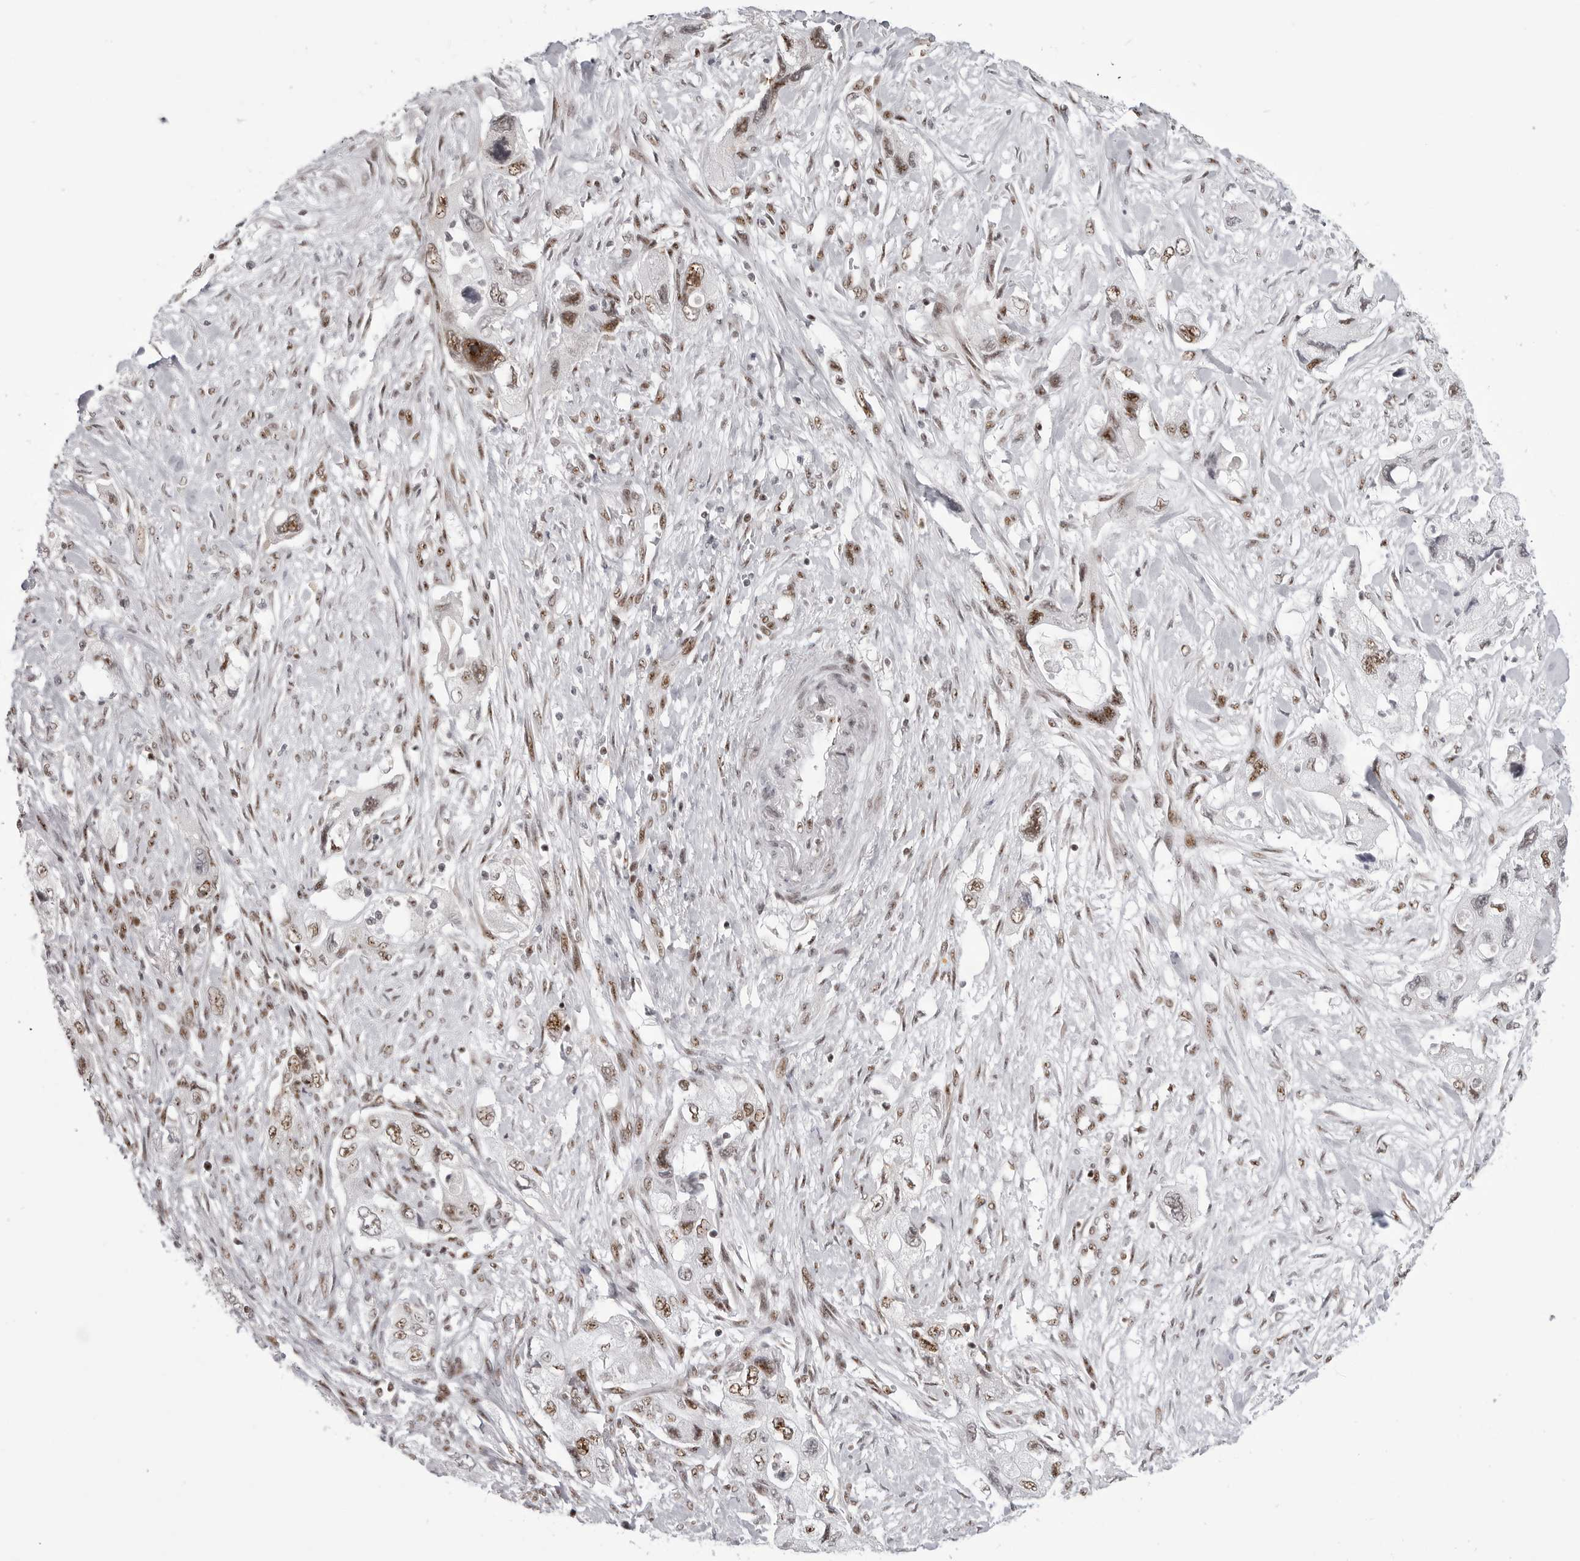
{"staining": {"intensity": "moderate", "quantity": ">75%", "location": "nuclear"}, "tissue": "pancreatic cancer", "cell_type": "Tumor cells", "image_type": "cancer", "snomed": [{"axis": "morphology", "description": "Adenocarcinoma, NOS"}, {"axis": "topography", "description": "Pancreas"}], "caption": "Moderate nuclear expression is appreciated in about >75% of tumor cells in pancreatic cancer. (Stains: DAB (3,3'-diaminobenzidine) in brown, nuclei in blue, Microscopy: brightfield microscopy at high magnification).", "gene": "WRAP53", "patient": {"sex": "female", "age": 73}}